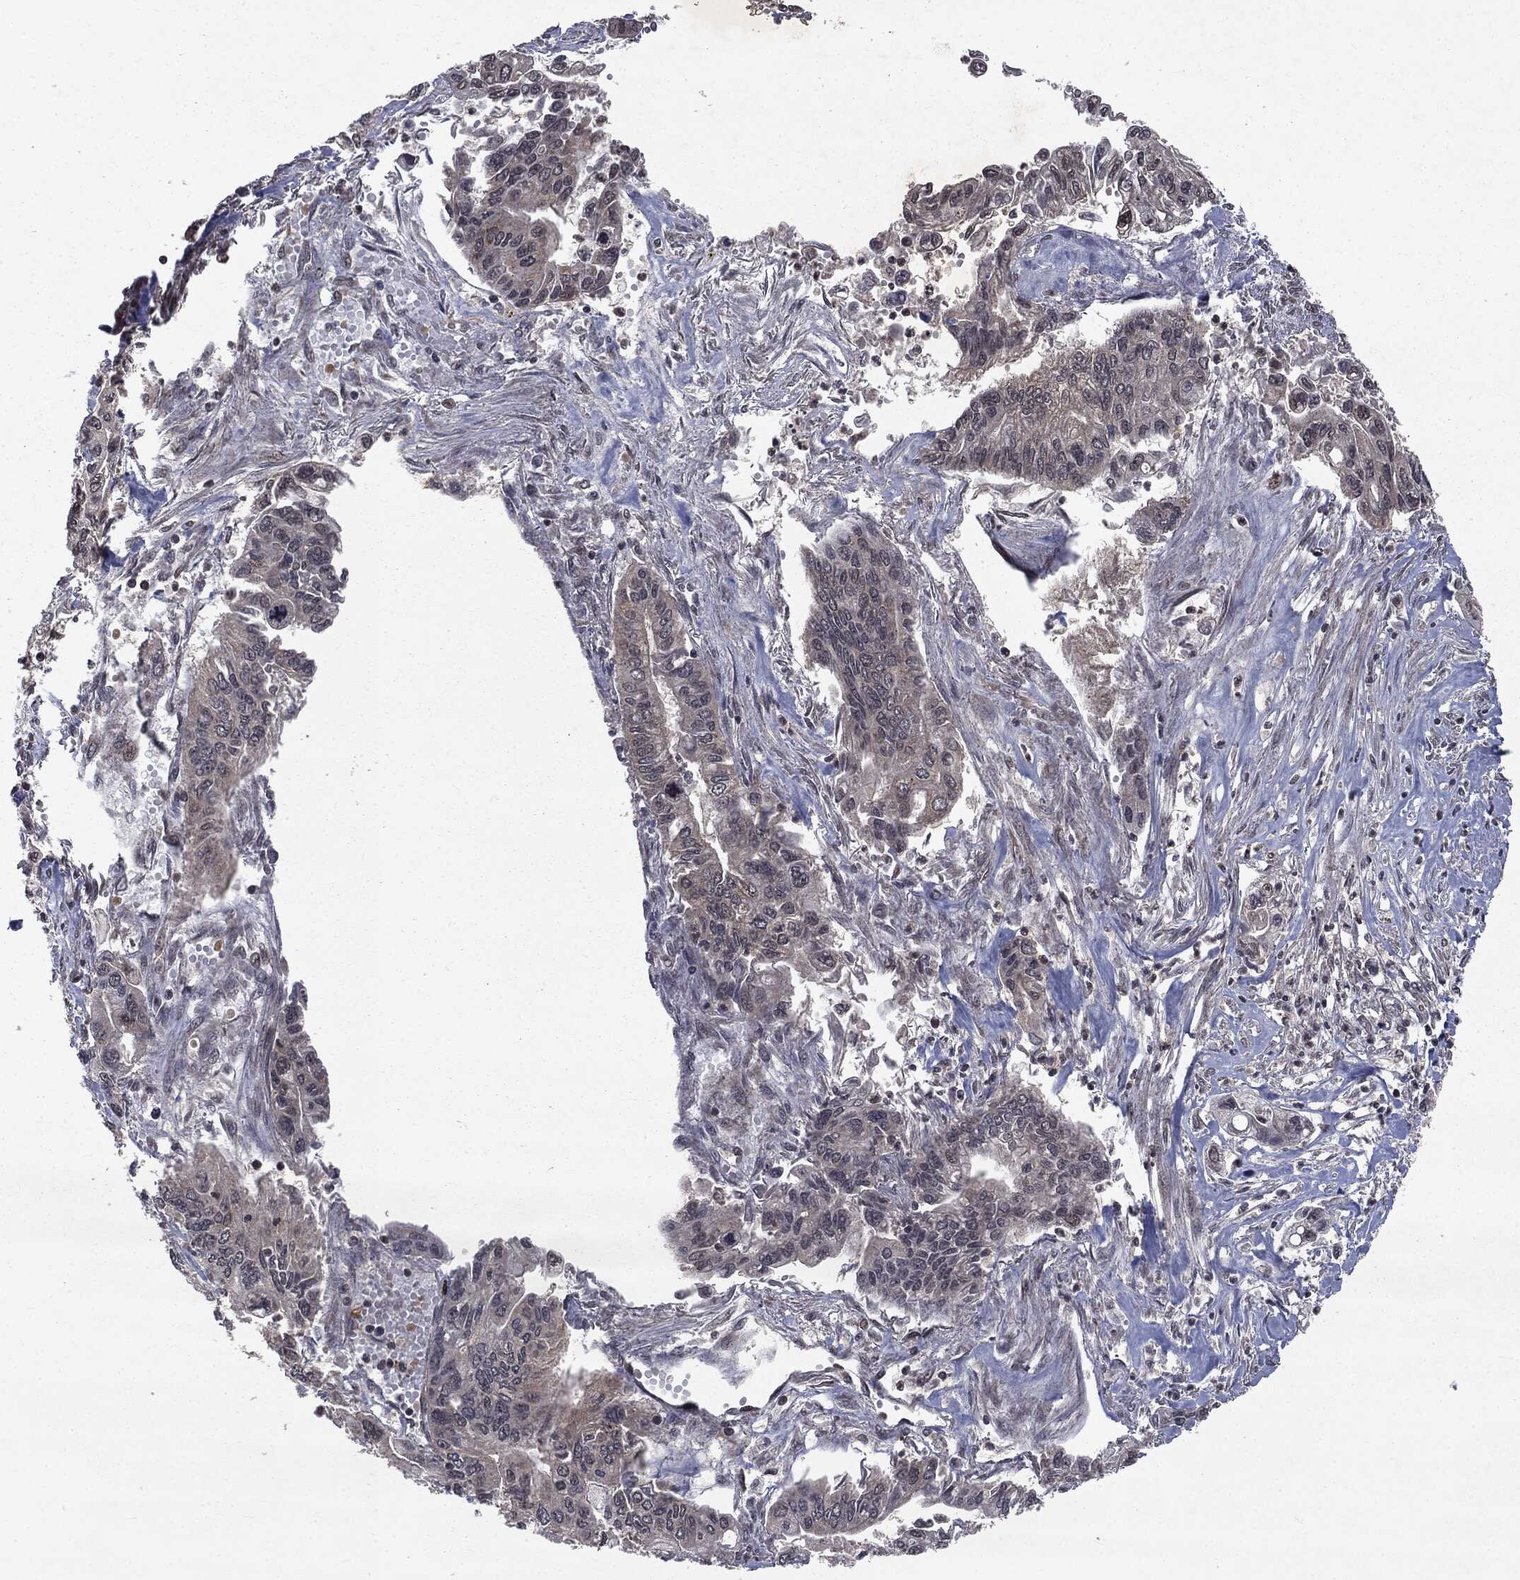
{"staining": {"intensity": "weak", "quantity": "<25%", "location": "cytoplasmic/membranous"}, "tissue": "pancreatic cancer", "cell_type": "Tumor cells", "image_type": "cancer", "snomed": [{"axis": "morphology", "description": "Adenocarcinoma, NOS"}, {"axis": "topography", "description": "Pancreas"}], "caption": "Photomicrograph shows no protein expression in tumor cells of pancreatic cancer tissue. (DAB (3,3'-diaminobenzidine) immunohistochemistry (IHC) with hematoxylin counter stain).", "gene": "STAU2", "patient": {"sex": "male", "age": 62}}